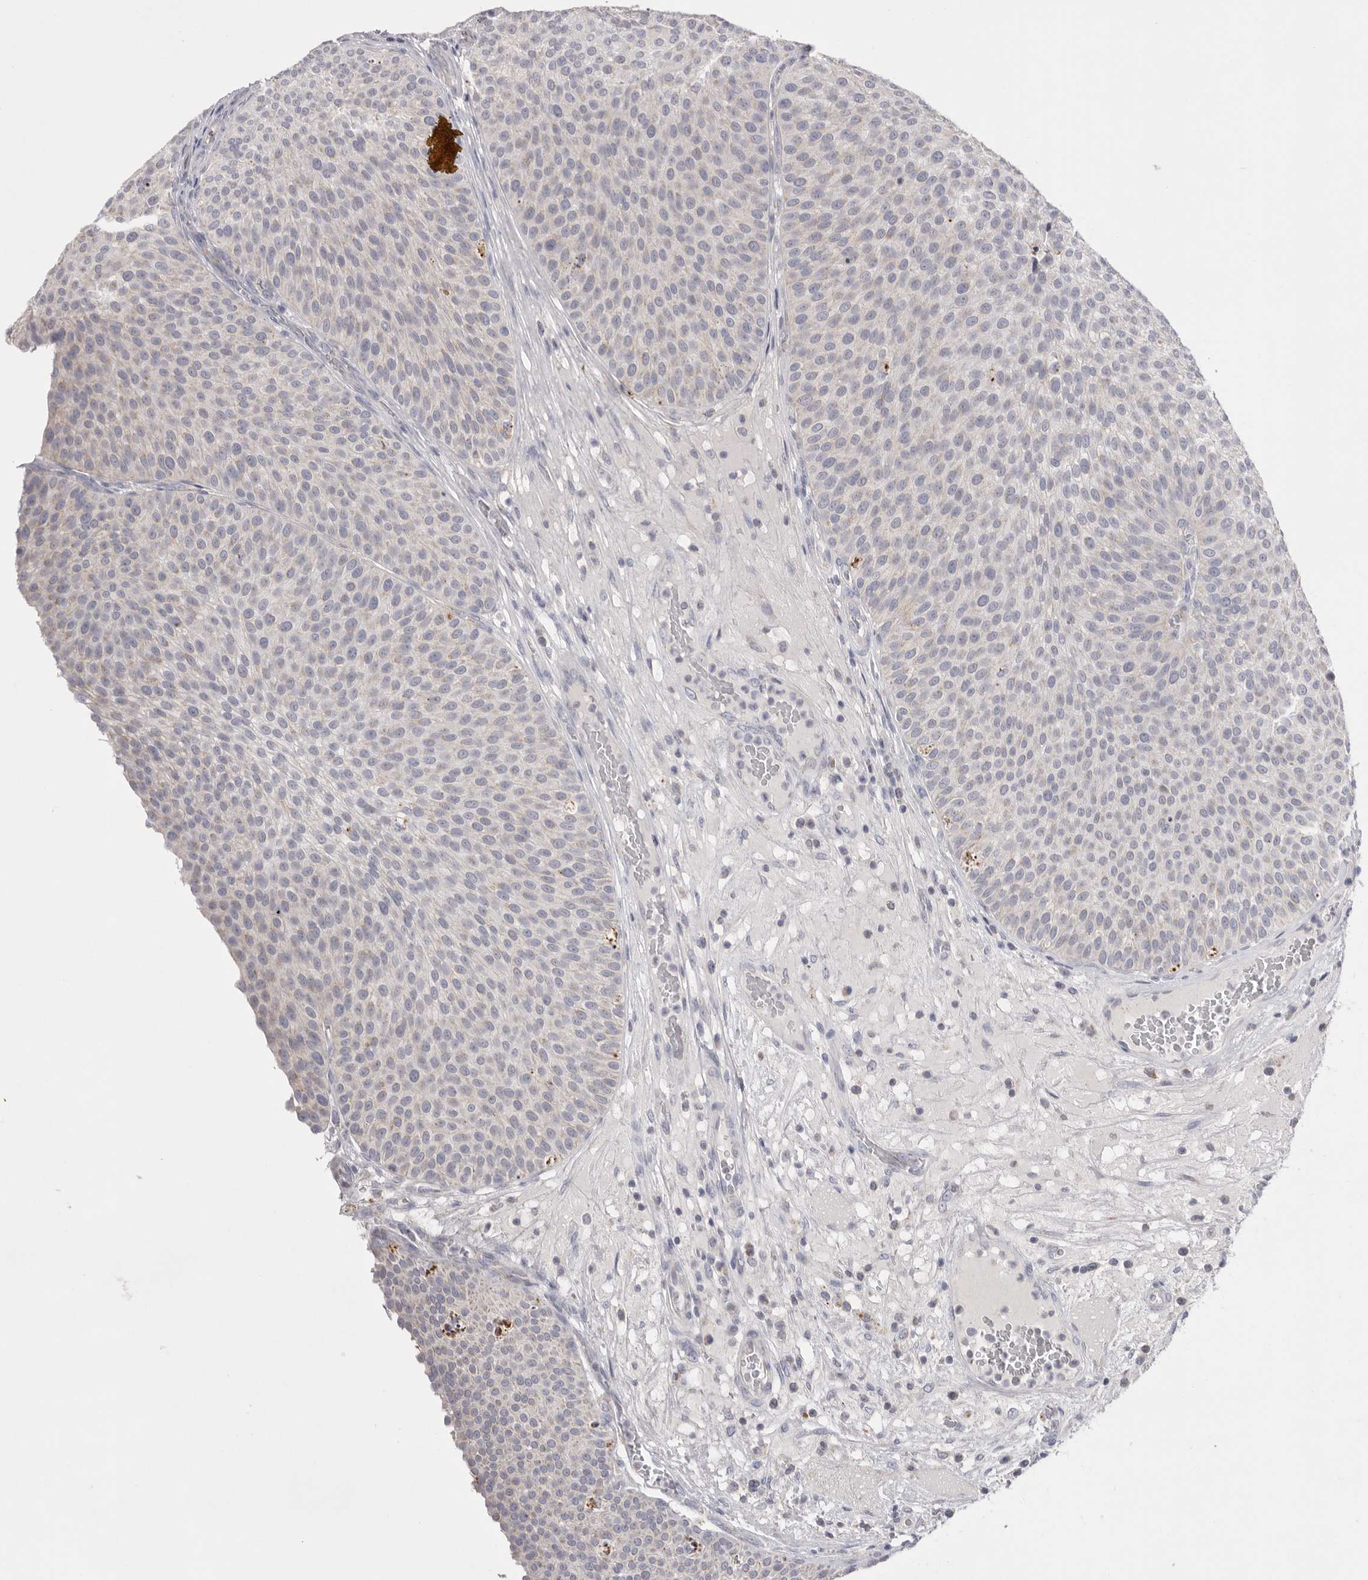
{"staining": {"intensity": "negative", "quantity": "none", "location": "none"}, "tissue": "urothelial cancer", "cell_type": "Tumor cells", "image_type": "cancer", "snomed": [{"axis": "morphology", "description": "Normal tissue, NOS"}, {"axis": "morphology", "description": "Urothelial carcinoma, Low grade"}, {"axis": "topography", "description": "Smooth muscle"}, {"axis": "topography", "description": "Urinary bladder"}], "caption": "The immunohistochemistry micrograph has no significant staining in tumor cells of urothelial cancer tissue.", "gene": "VDAC3", "patient": {"sex": "male", "age": 60}}